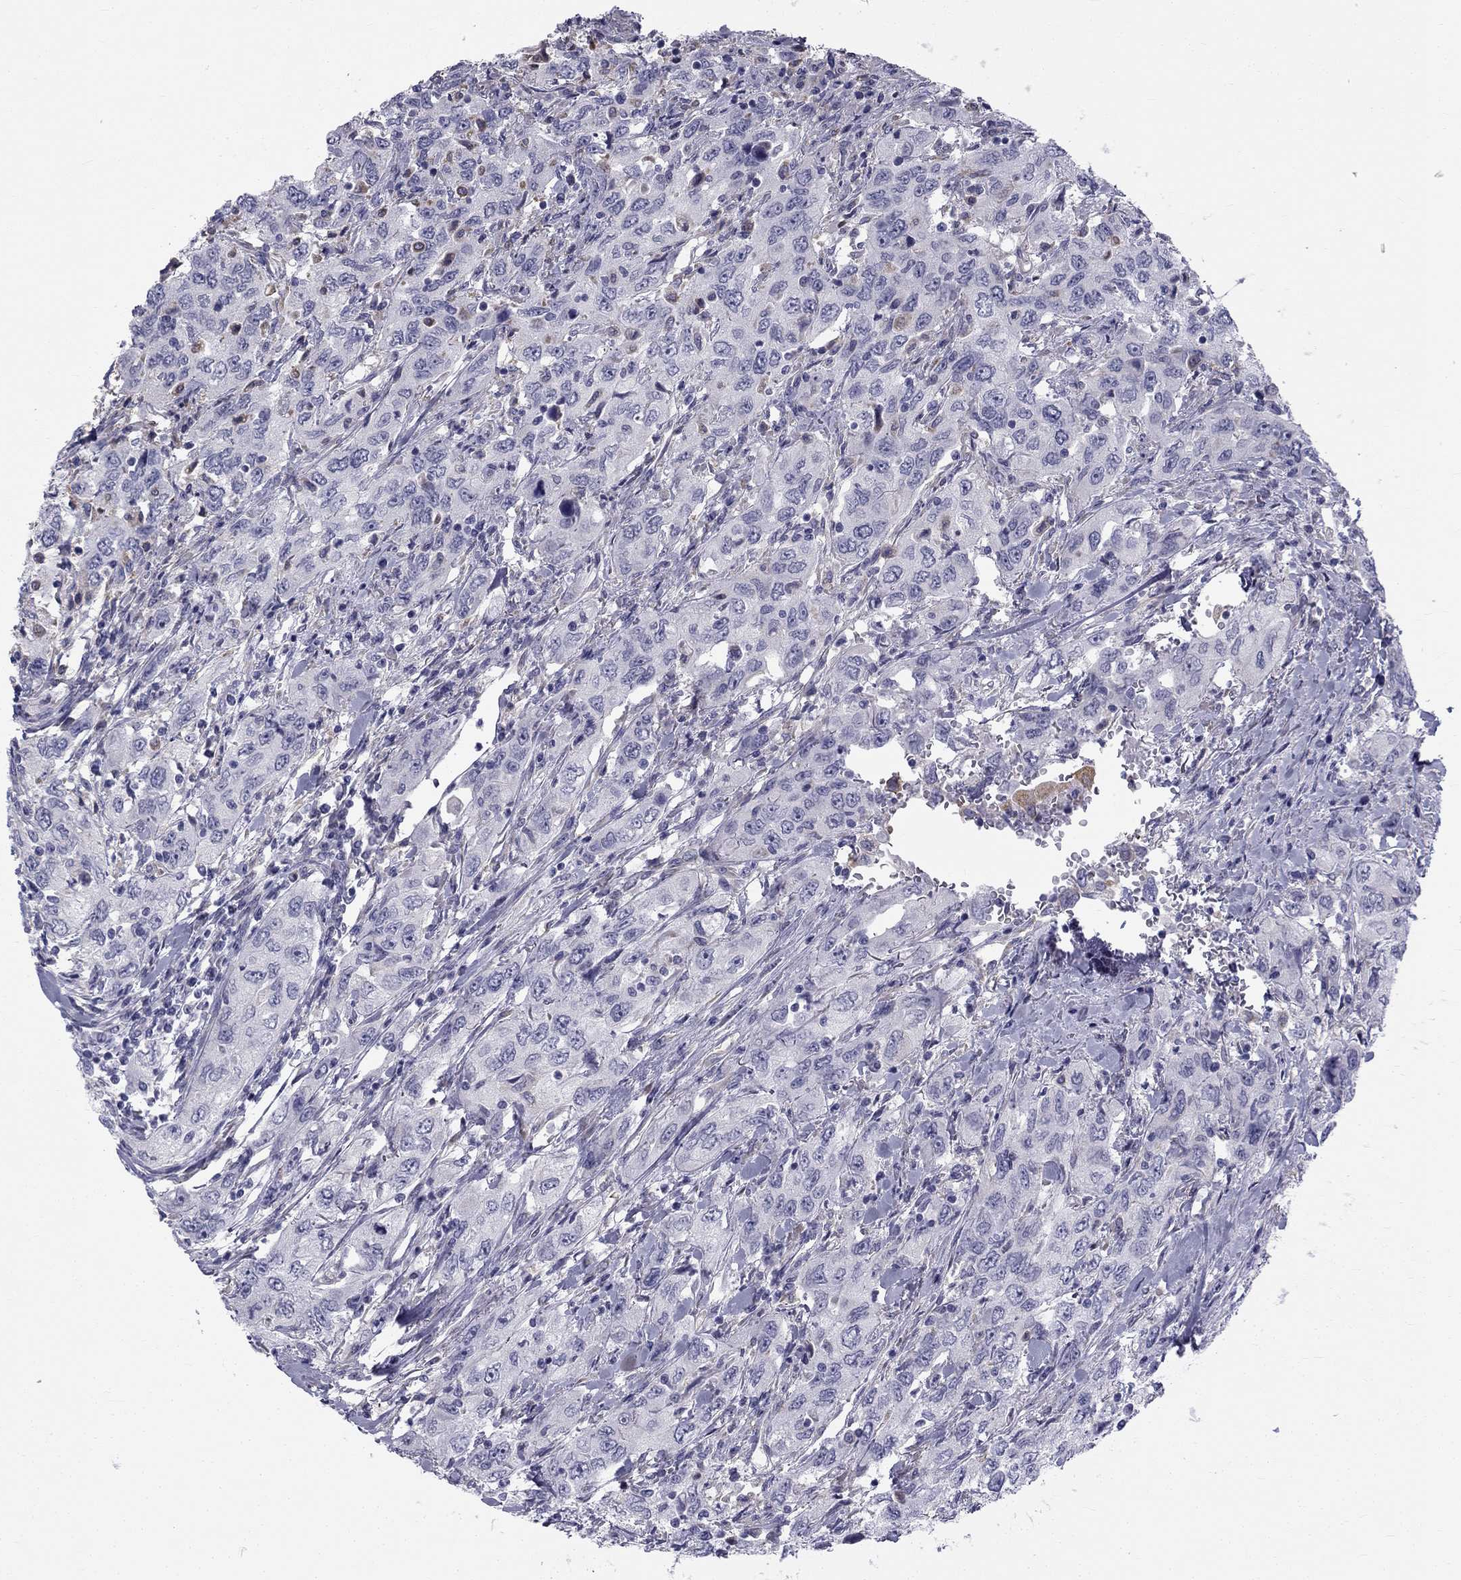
{"staining": {"intensity": "negative", "quantity": "none", "location": "none"}, "tissue": "urothelial cancer", "cell_type": "Tumor cells", "image_type": "cancer", "snomed": [{"axis": "morphology", "description": "Urothelial carcinoma, High grade"}, {"axis": "topography", "description": "Urinary bladder"}], "caption": "Immunohistochemical staining of human urothelial carcinoma (high-grade) exhibits no significant positivity in tumor cells. (DAB (3,3'-diaminobenzidine) immunohistochemistry visualized using brightfield microscopy, high magnification).", "gene": "CCDC40", "patient": {"sex": "male", "age": 76}}